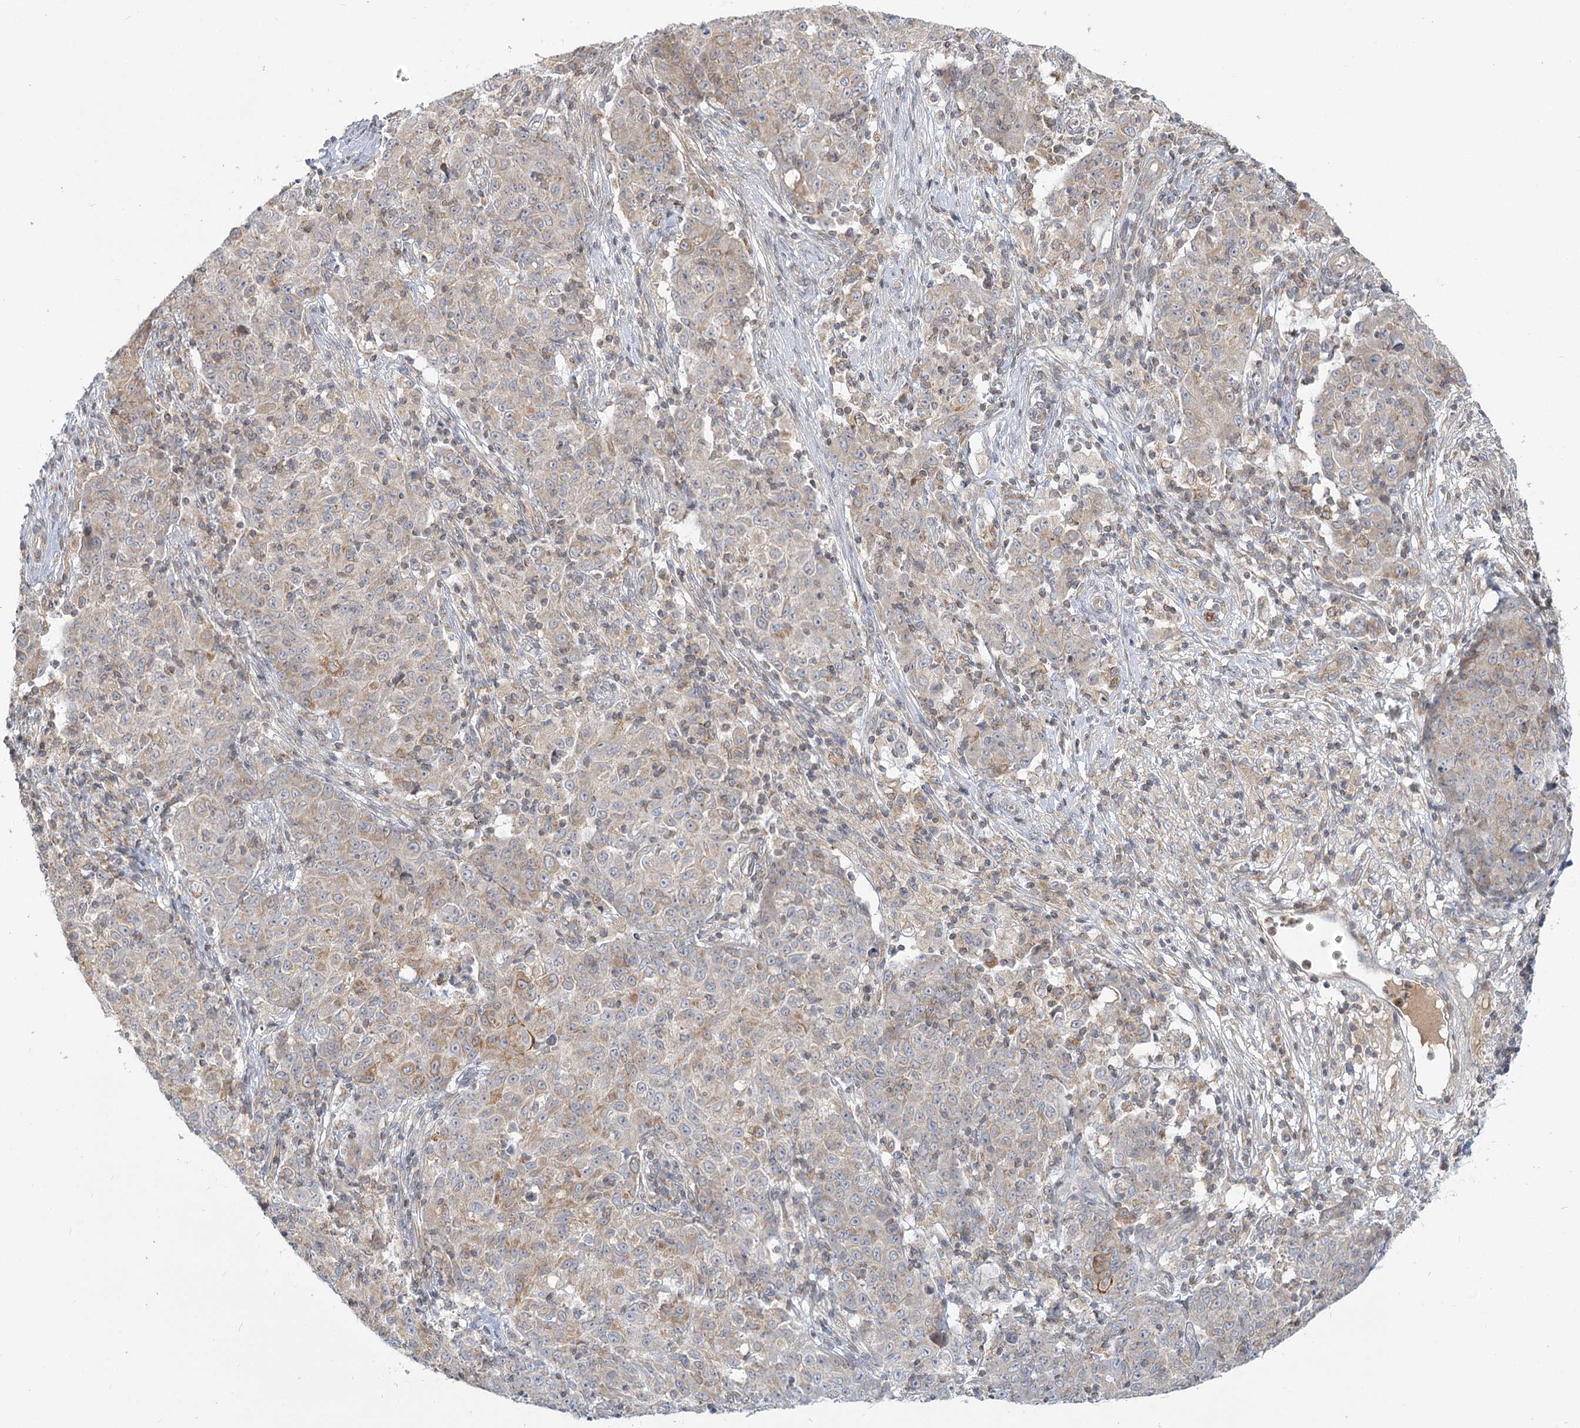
{"staining": {"intensity": "weak", "quantity": "25%-75%", "location": "cytoplasmic/membranous"}, "tissue": "ovarian cancer", "cell_type": "Tumor cells", "image_type": "cancer", "snomed": [{"axis": "morphology", "description": "Carcinoma, endometroid"}, {"axis": "topography", "description": "Ovary"}], "caption": "Ovarian cancer stained with immunohistochemistry (IHC) demonstrates weak cytoplasmic/membranous staining in about 25%-75% of tumor cells. Immunohistochemistry (ihc) stains the protein of interest in brown and the nuclei are stained blue.", "gene": "MTMR3", "patient": {"sex": "female", "age": 42}}